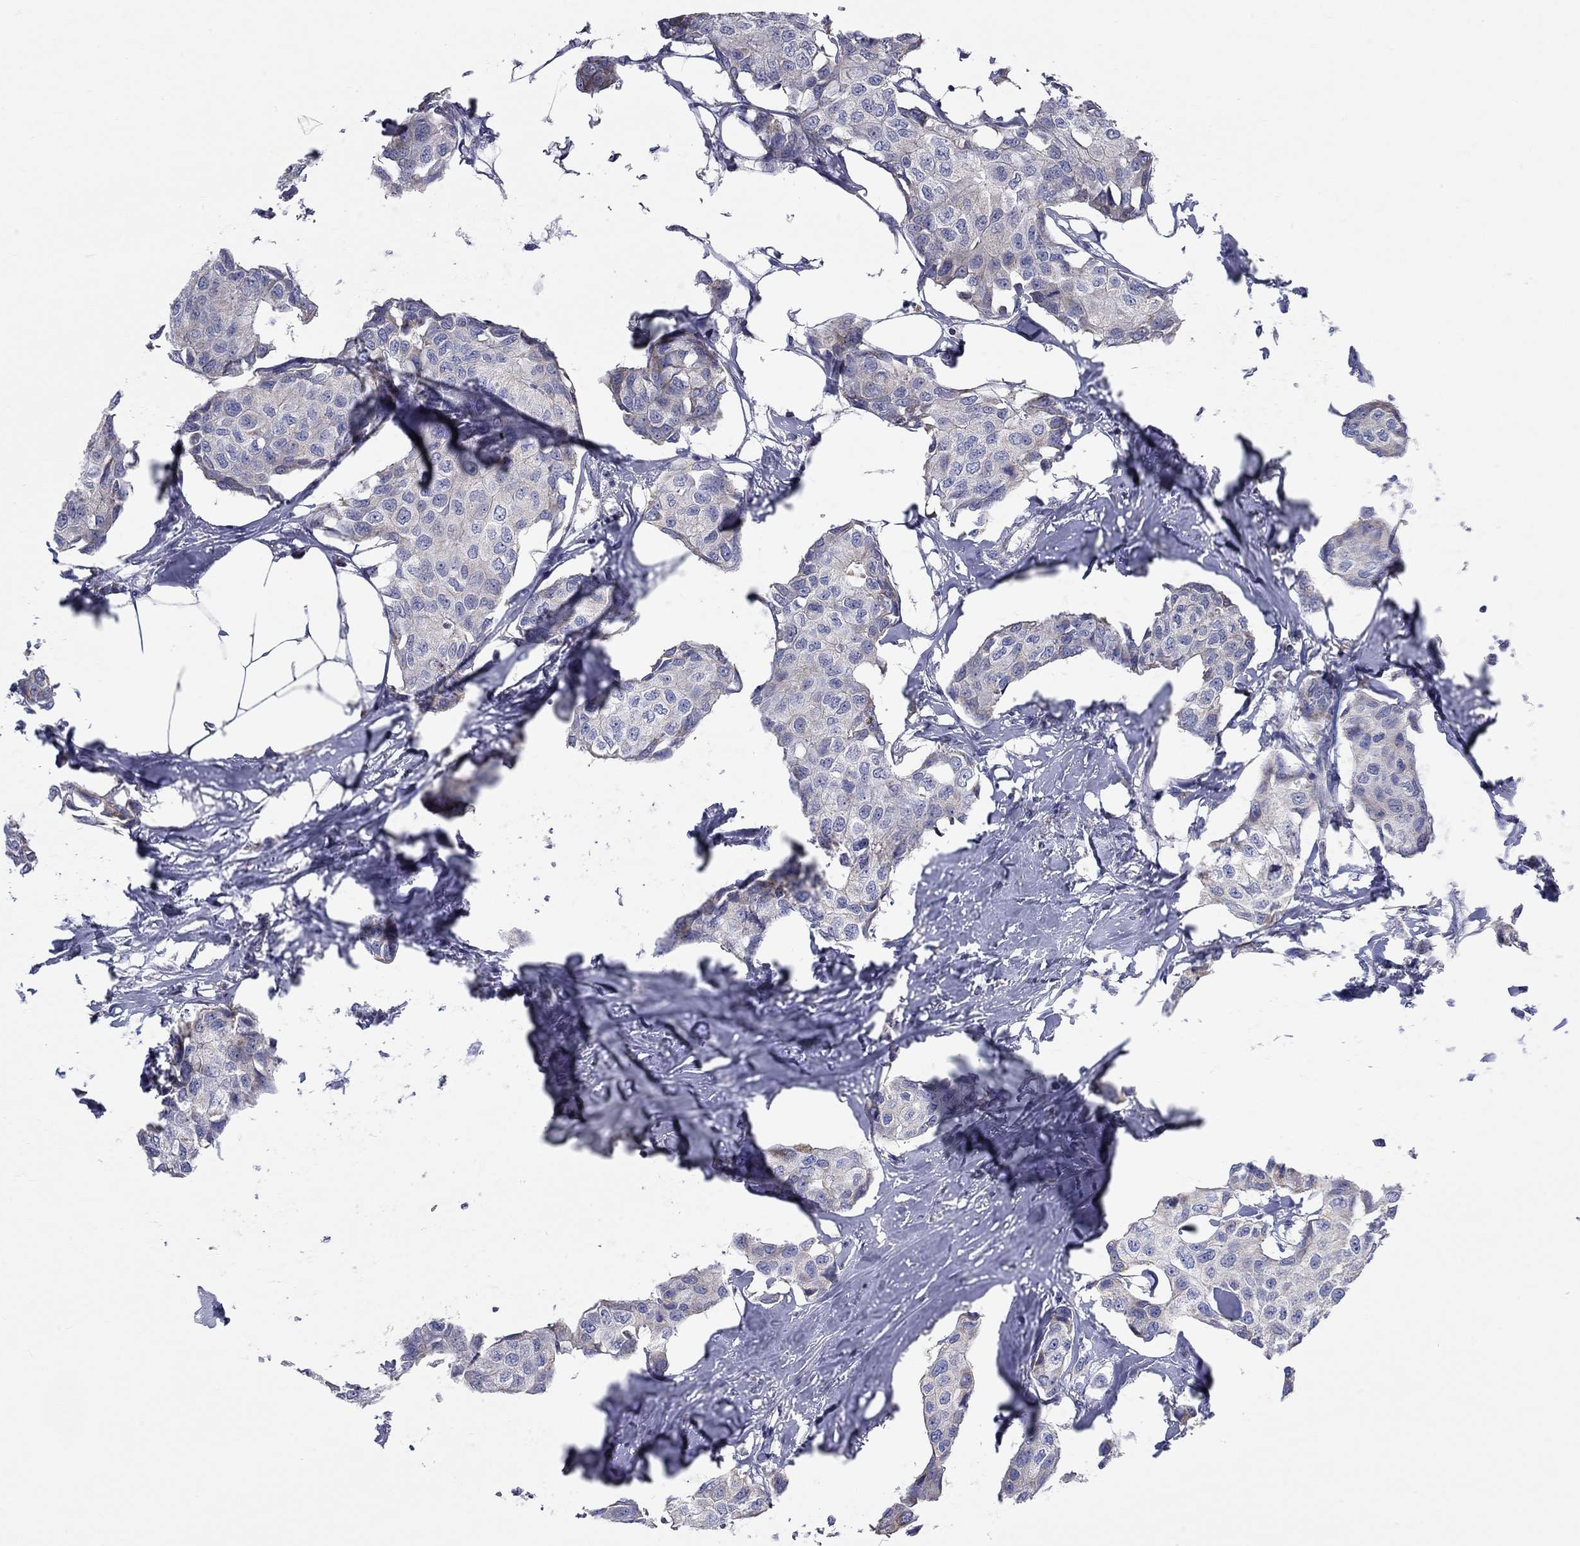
{"staining": {"intensity": "negative", "quantity": "none", "location": "none"}, "tissue": "breast cancer", "cell_type": "Tumor cells", "image_type": "cancer", "snomed": [{"axis": "morphology", "description": "Duct carcinoma"}, {"axis": "topography", "description": "Breast"}], "caption": "Immunohistochemical staining of human breast cancer exhibits no significant staining in tumor cells.", "gene": "RCAN1", "patient": {"sex": "female", "age": 80}}